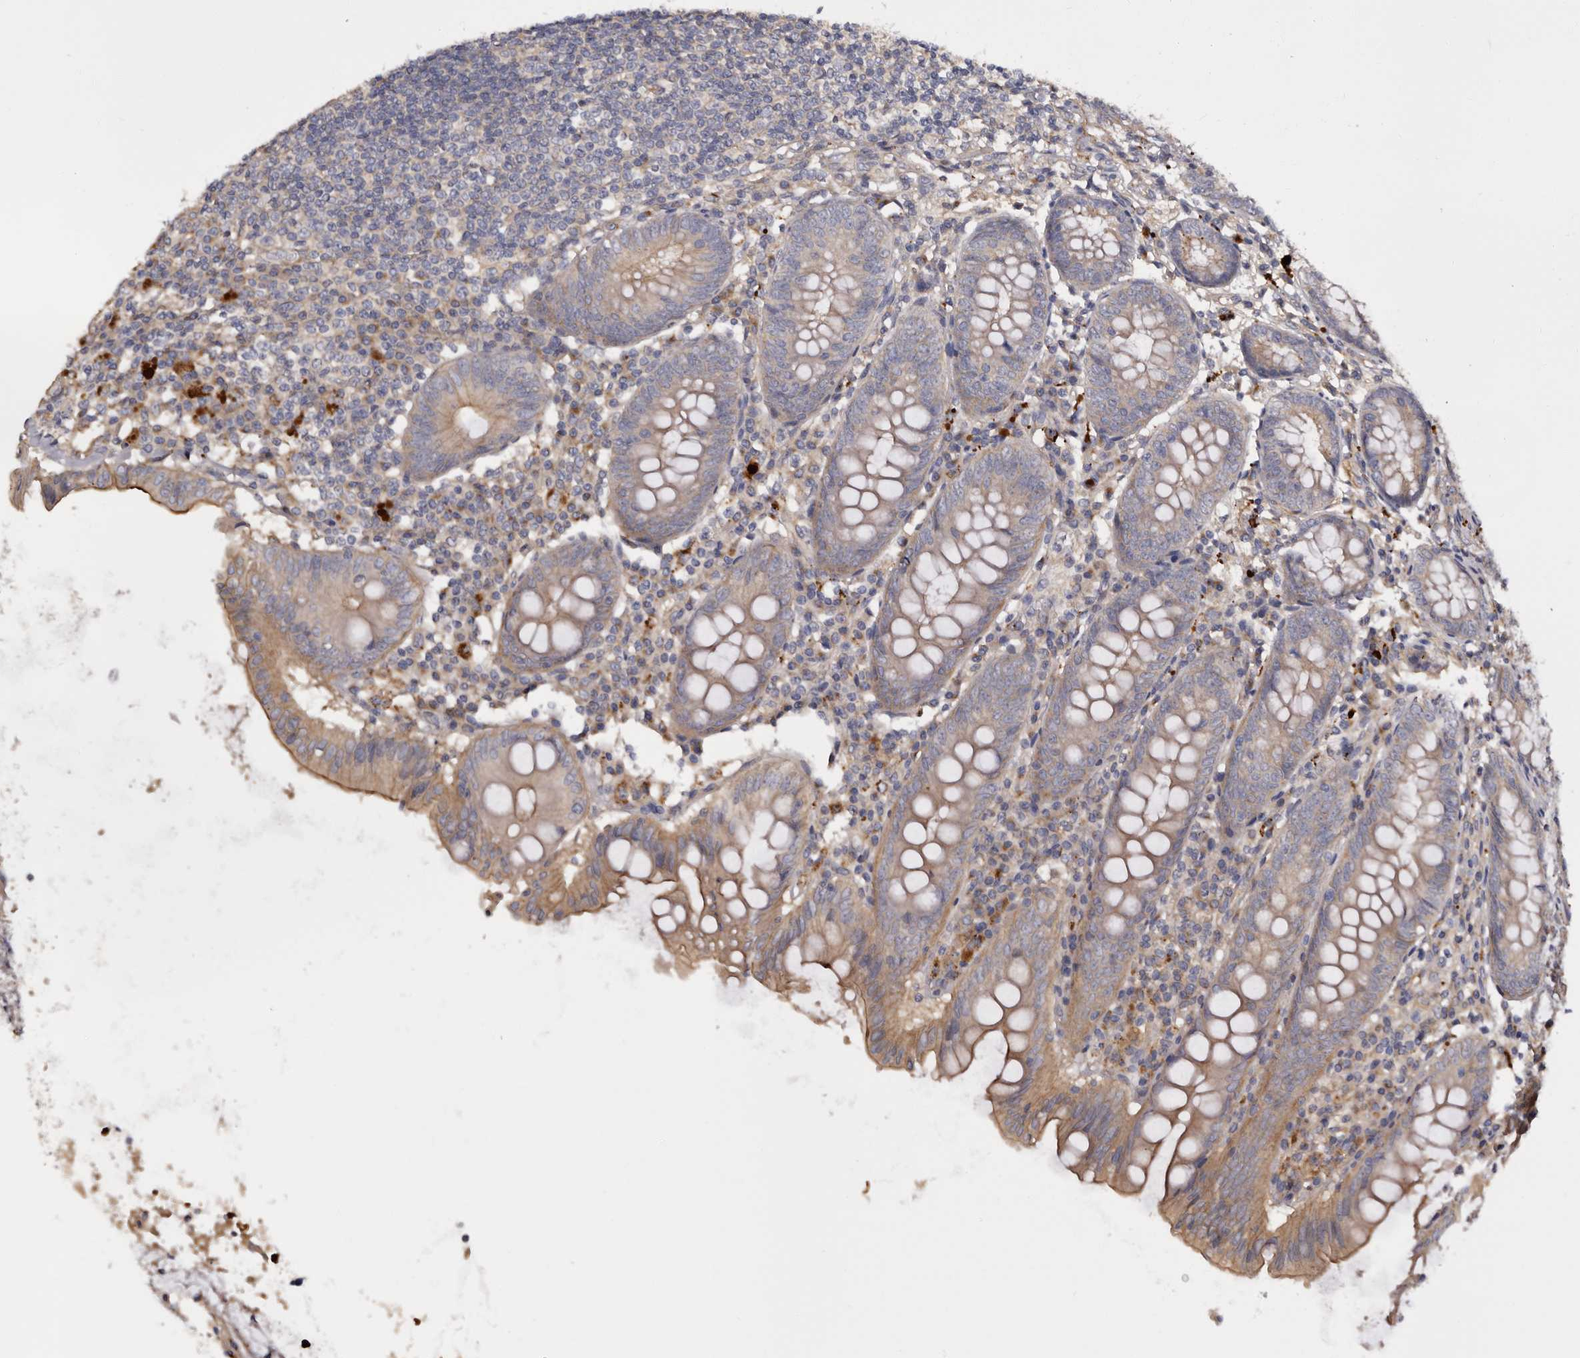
{"staining": {"intensity": "moderate", "quantity": "<25%", "location": "cytoplasmic/membranous"}, "tissue": "appendix", "cell_type": "Glandular cells", "image_type": "normal", "snomed": [{"axis": "morphology", "description": "Normal tissue, NOS"}, {"axis": "topography", "description": "Appendix"}], "caption": "Brown immunohistochemical staining in benign appendix reveals moderate cytoplasmic/membranous staining in approximately <25% of glandular cells.", "gene": "INKA2", "patient": {"sex": "female", "age": 54}}